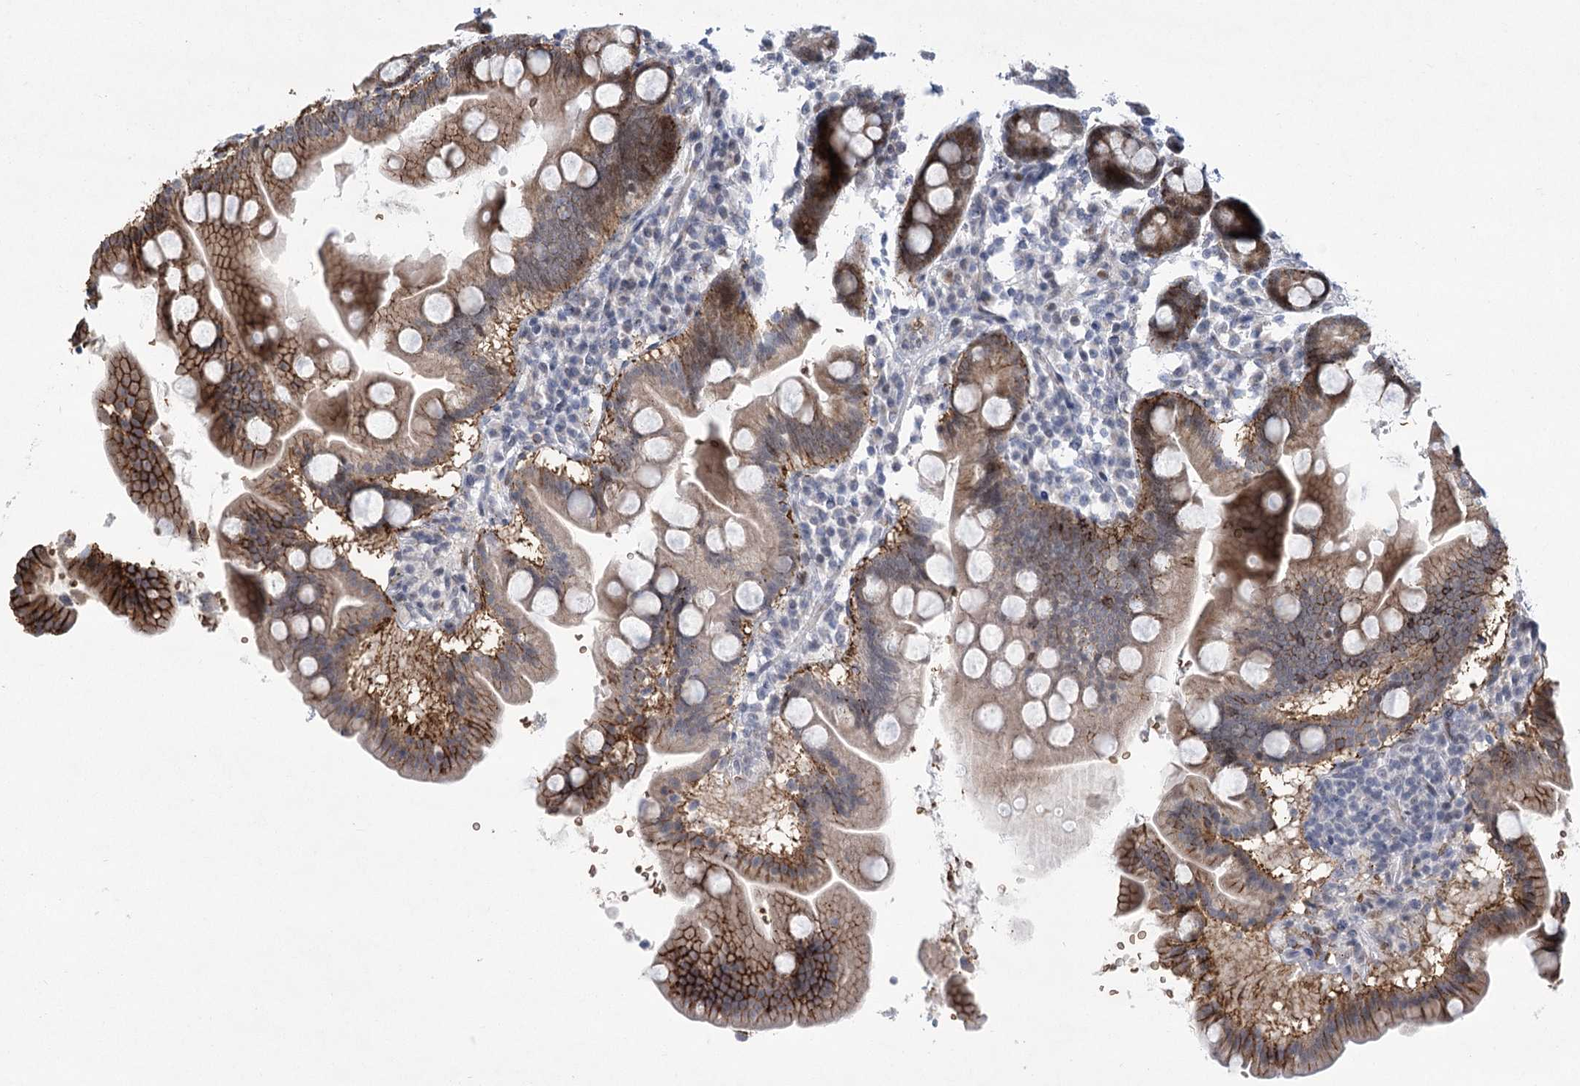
{"staining": {"intensity": "moderate", "quantity": ">75%", "location": "cytoplasmic/membranous,nuclear"}, "tissue": "duodenum", "cell_type": "Glandular cells", "image_type": "normal", "snomed": [{"axis": "morphology", "description": "Normal tissue, NOS"}, {"axis": "topography", "description": "Duodenum"}], "caption": "The histopathology image demonstrates a brown stain indicating the presence of a protein in the cytoplasmic/membranous,nuclear of glandular cells in duodenum. Using DAB (brown) and hematoxylin (blue) stains, captured at high magnification using brightfield microscopy.", "gene": "NSMCE4A", "patient": {"sex": "male", "age": 50}}